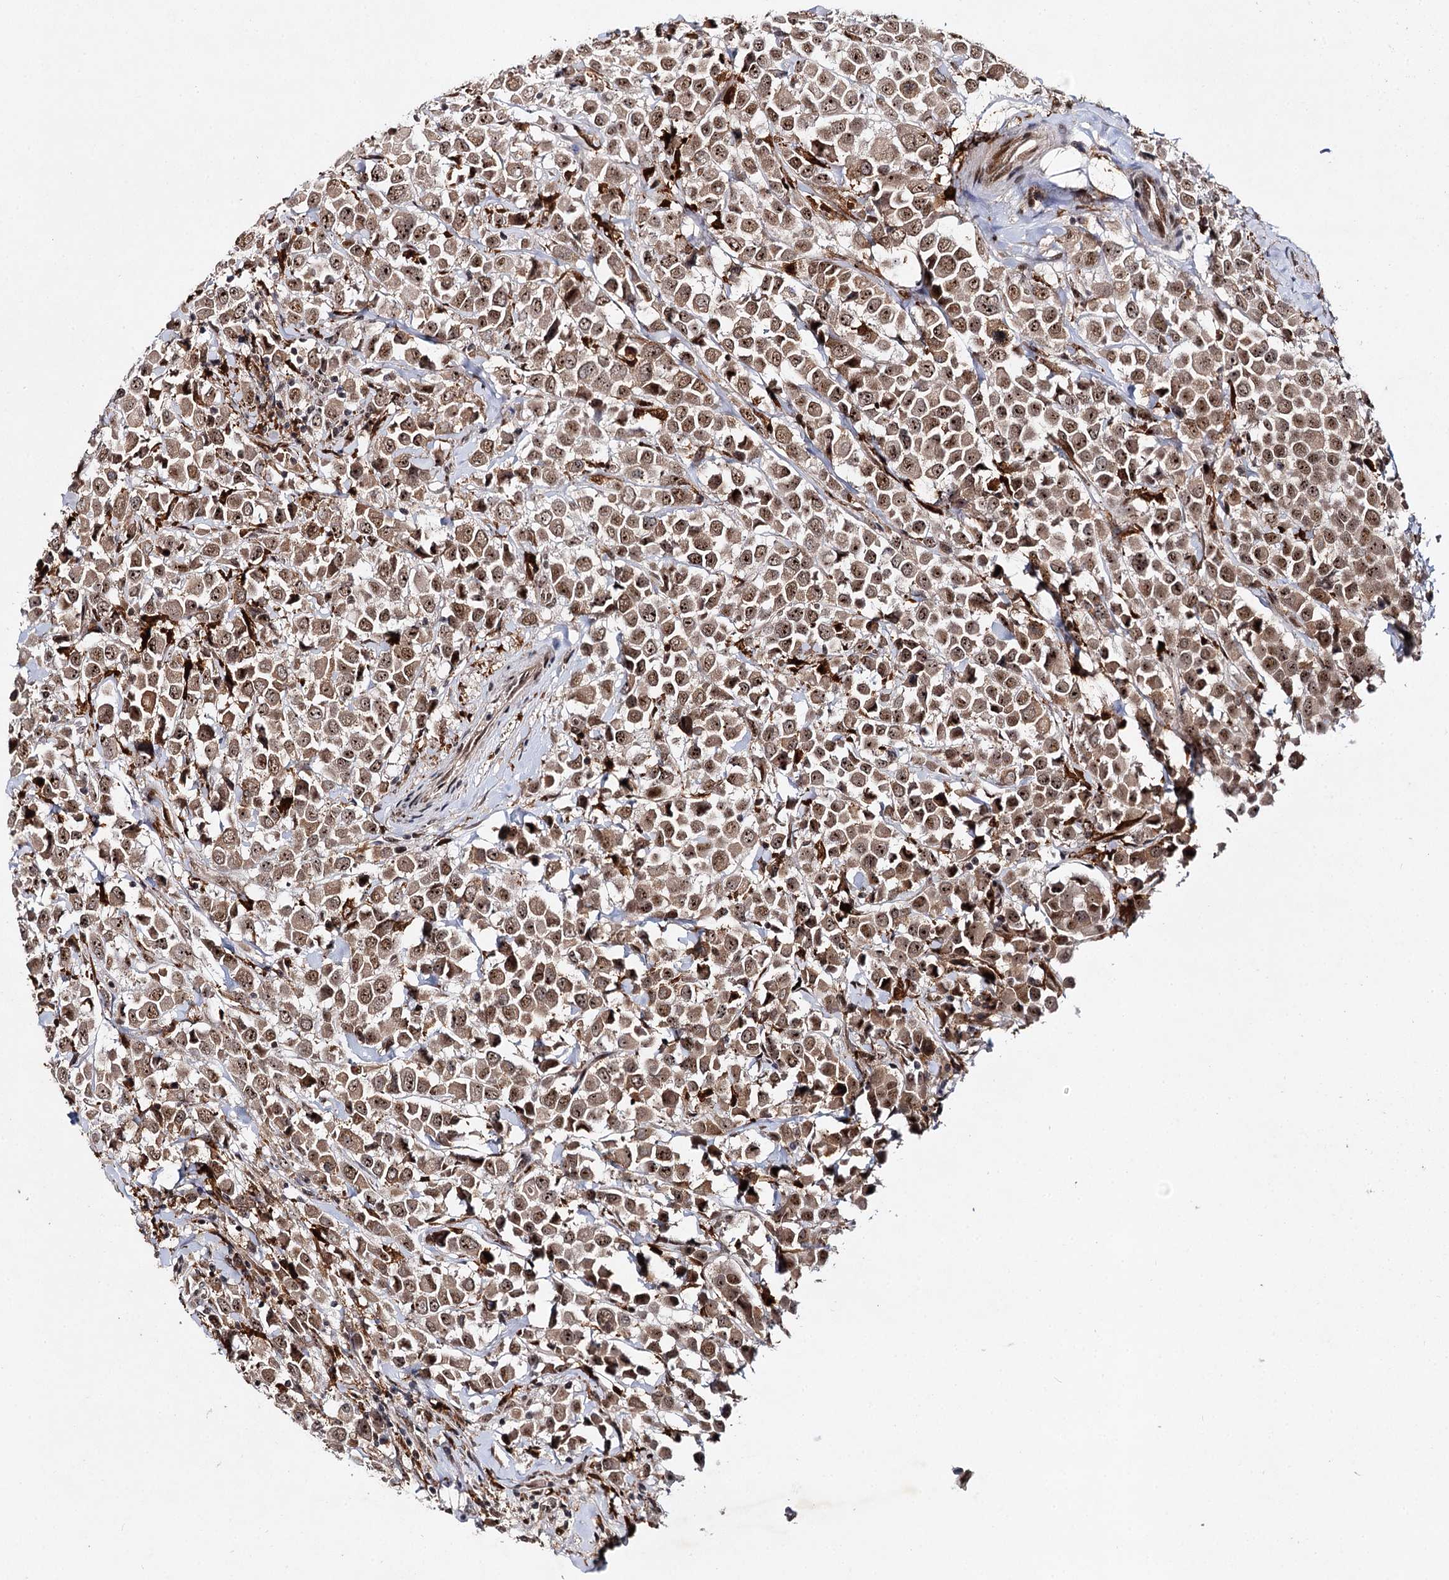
{"staining": {"intensity": "moderate", "quantity": ">75%", "location": "cytoplasmic/membranous,nuclear"}, "tissue": "breast cancer", "cell_type": "Tumor cells", "image_type": "cancer", "snomed": [{"axis": "morphology", "description": "Duct carcinoma"}, {"axis": "topography", "description": "Breast"}], "caption": "Human breast cancer (infiltrating ductal carcinoma) stained for a protein (brown) displays moderate cytoplasmic/membranous and nuclear positive staining in approximately >75% of tumor cells.", "gene": "BUD13", "patient": {"sex": "female", "age": 61}}